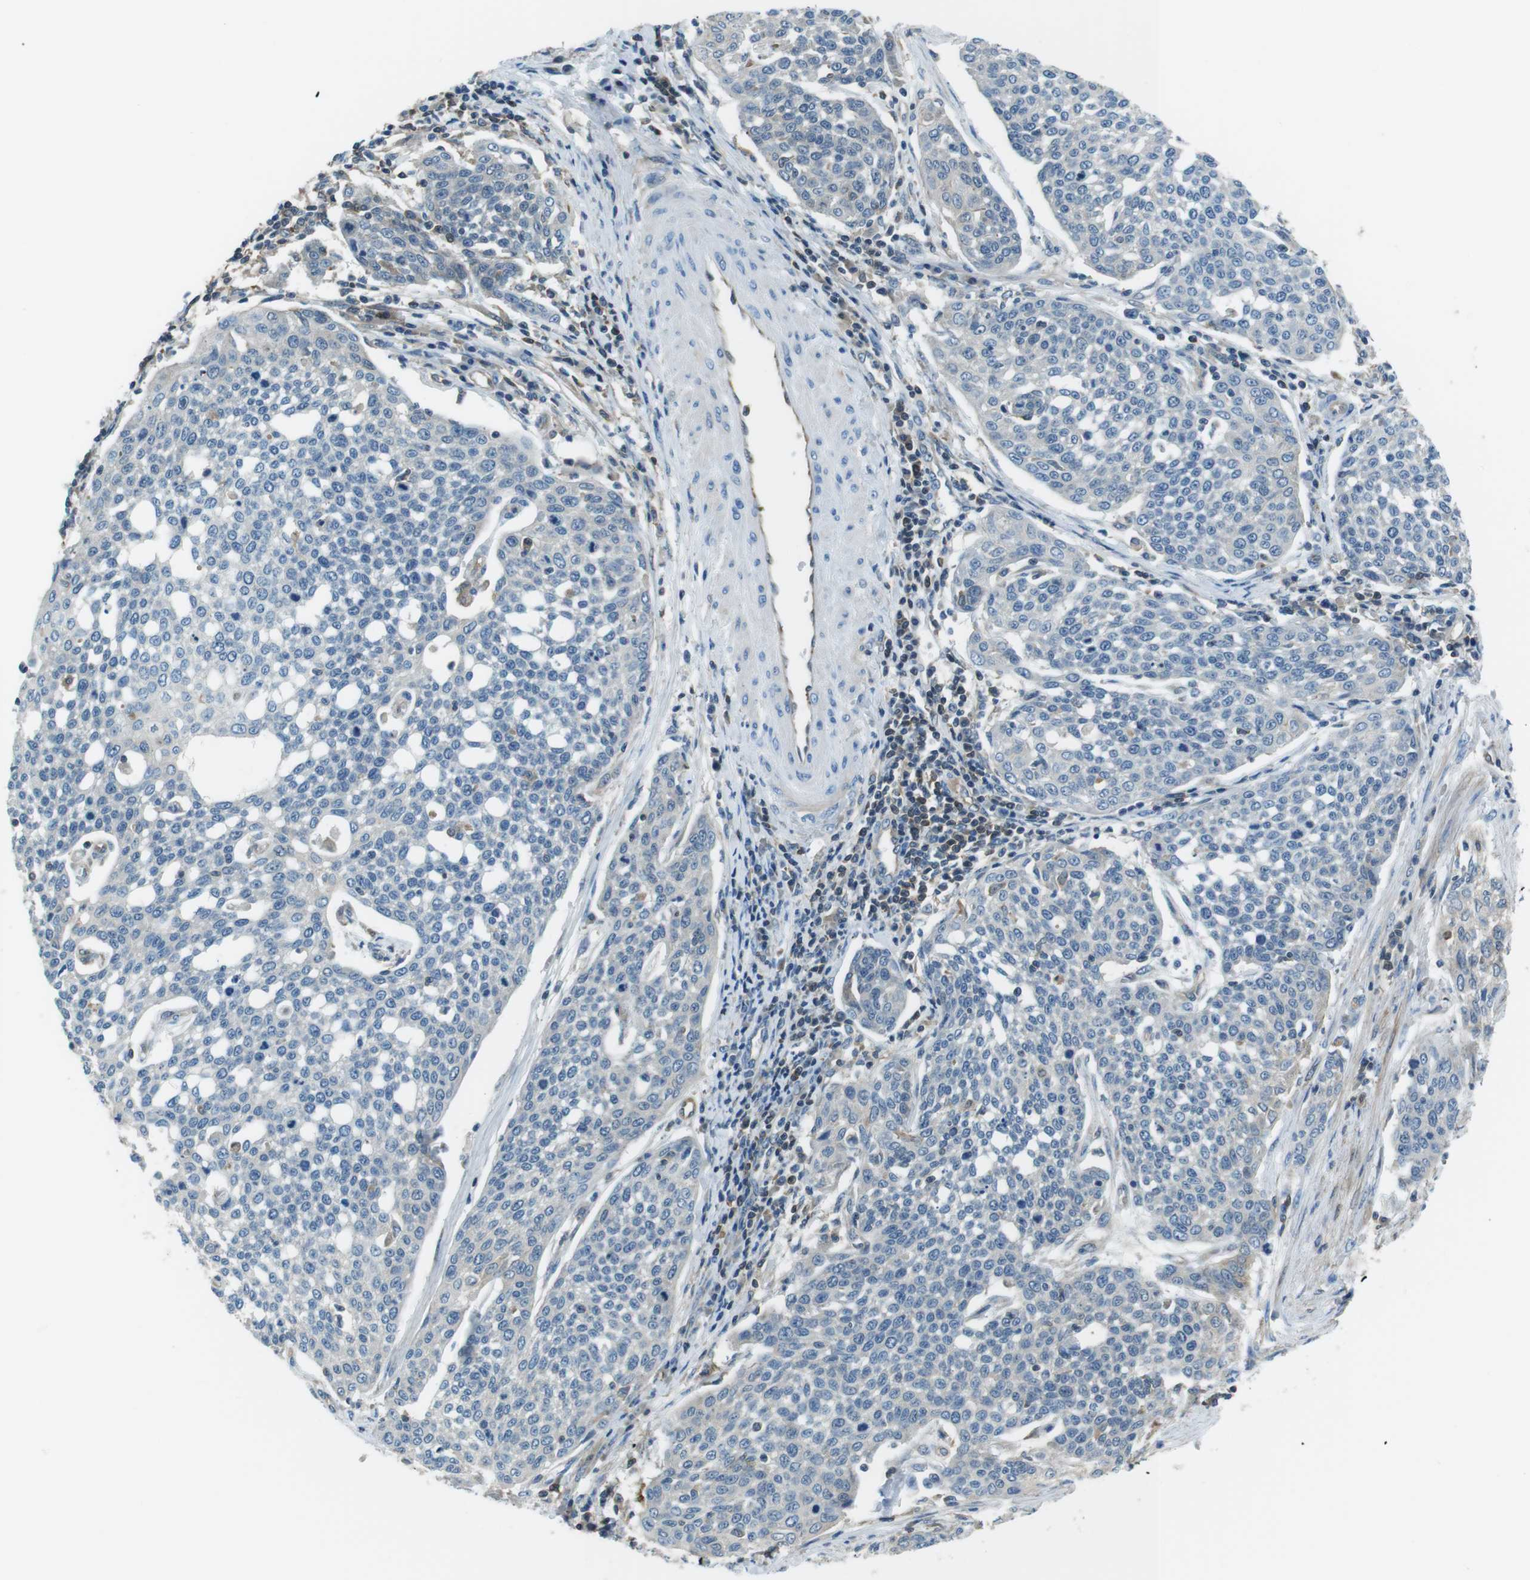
{"staining": {"intensity": "weak", "quantity": "25%-75%", "location": "cytoplasmic/membranous"}, "tissue": "cervical cancer", "cell_type": "Tumor cells", "image_type": "cancer", "snomed": [{"axis": "morphology", "description": "Squamous cell carcinoma, NOS"}, {"axis": "topography", "description": "Cervix"}], "caption": "Weak cytoplasmic/membranous staining for a protein is appreciated in approximately 25%-75% of tumor cells of cervical cancer (squamous cell carcinoma) using immunohistochemistry (IHC).", "gene": "TES", "patient": {"sex": "female", "age": 34}}